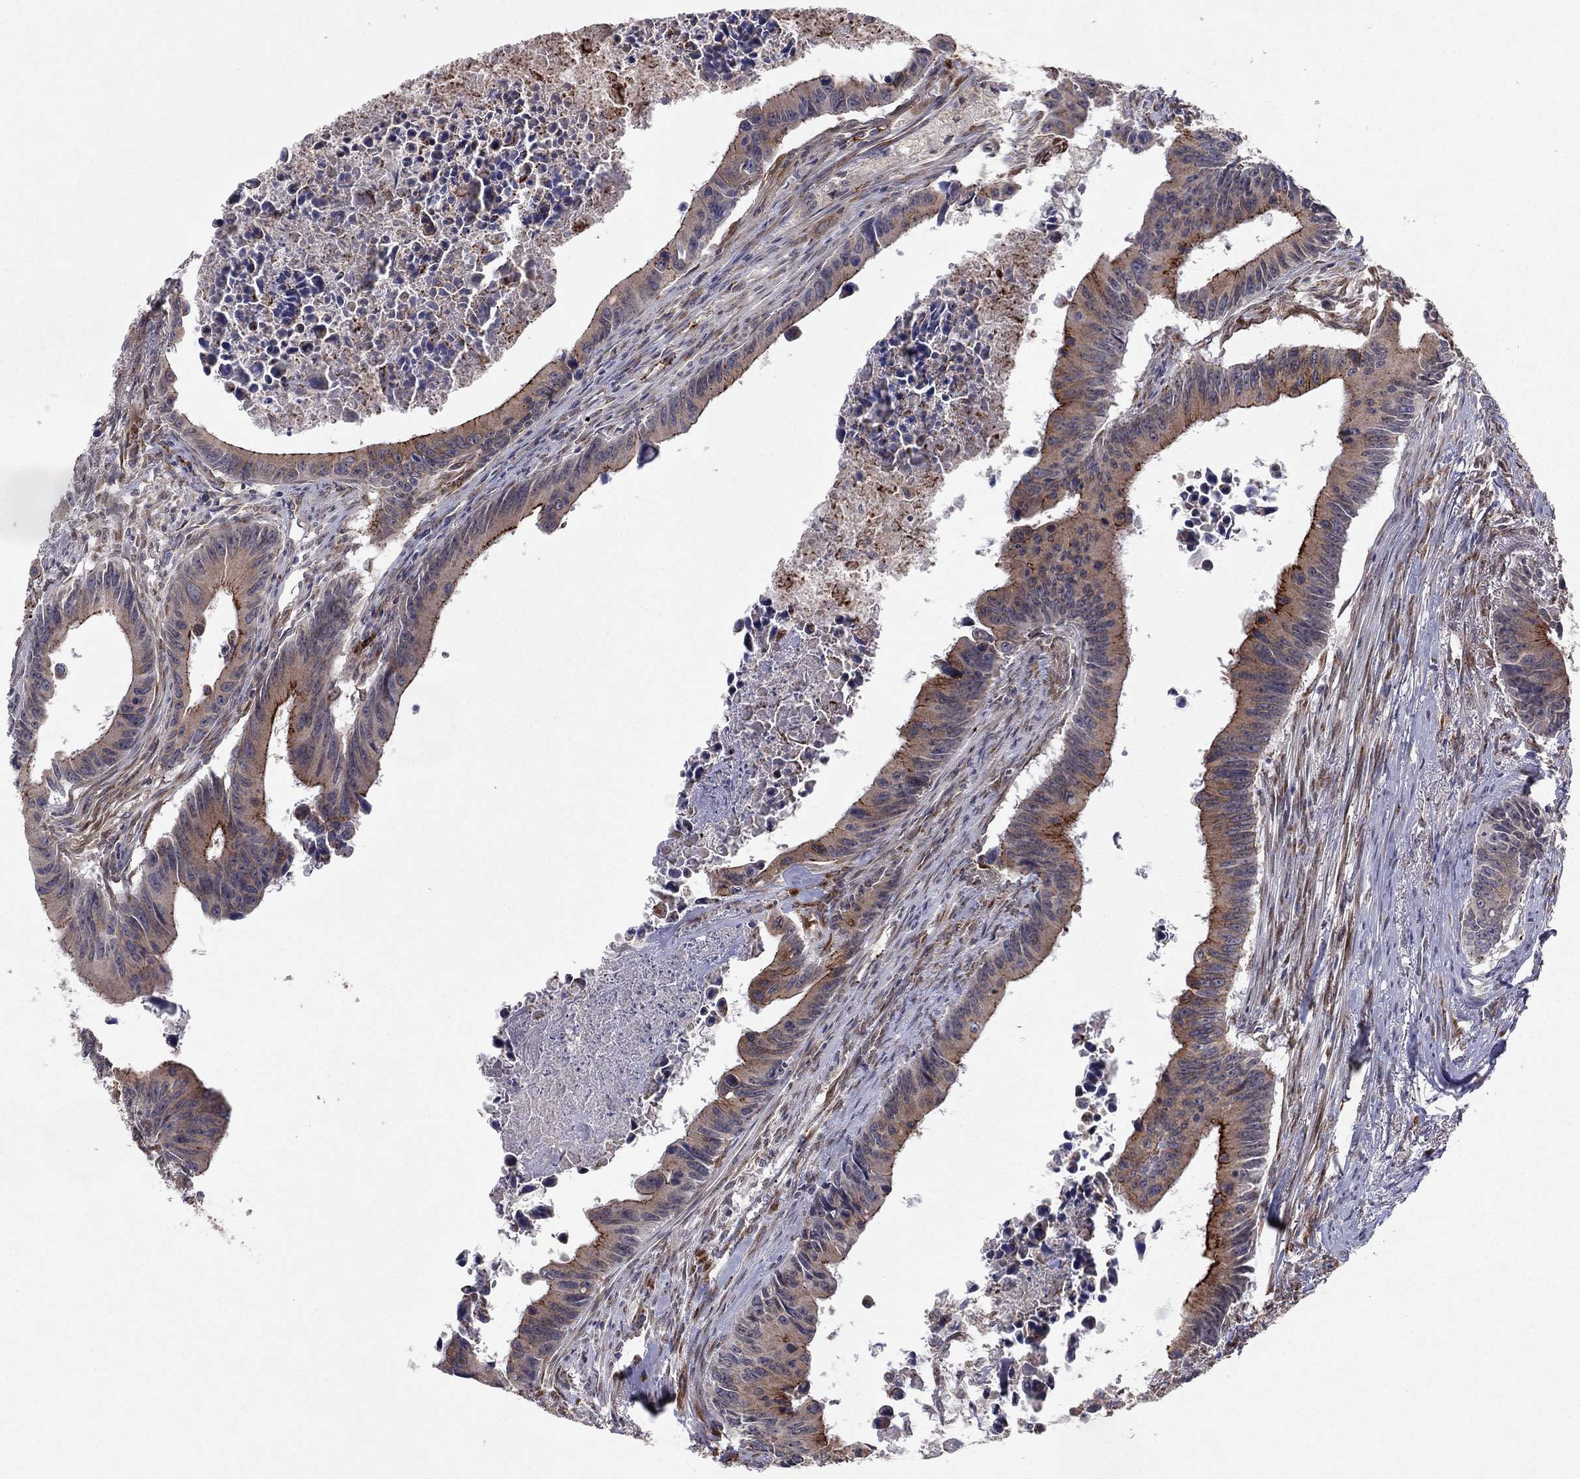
{"staining": {"intensity": "strong", "quantity": "25%-75%", "location": "cytoplasmic/membranous"}, "tissue": "colorectal cancer", "cell_type": "Tumor cells", "image_type": "cancer", "snomed": [{"axis": "morphology", "description": "Adenocarcinoma, NOS"}, {"axis": "topography", "description": "Colon"}], "caption": "There is high levels of strong cytoplasmic/membranous staining in tumor cells of colorectal adenocarcinoma, as demonstrated by immunohistochemical staining (brown color).", "gene": "YIF1A", "patient": {"sex": "female", "age": 87}}